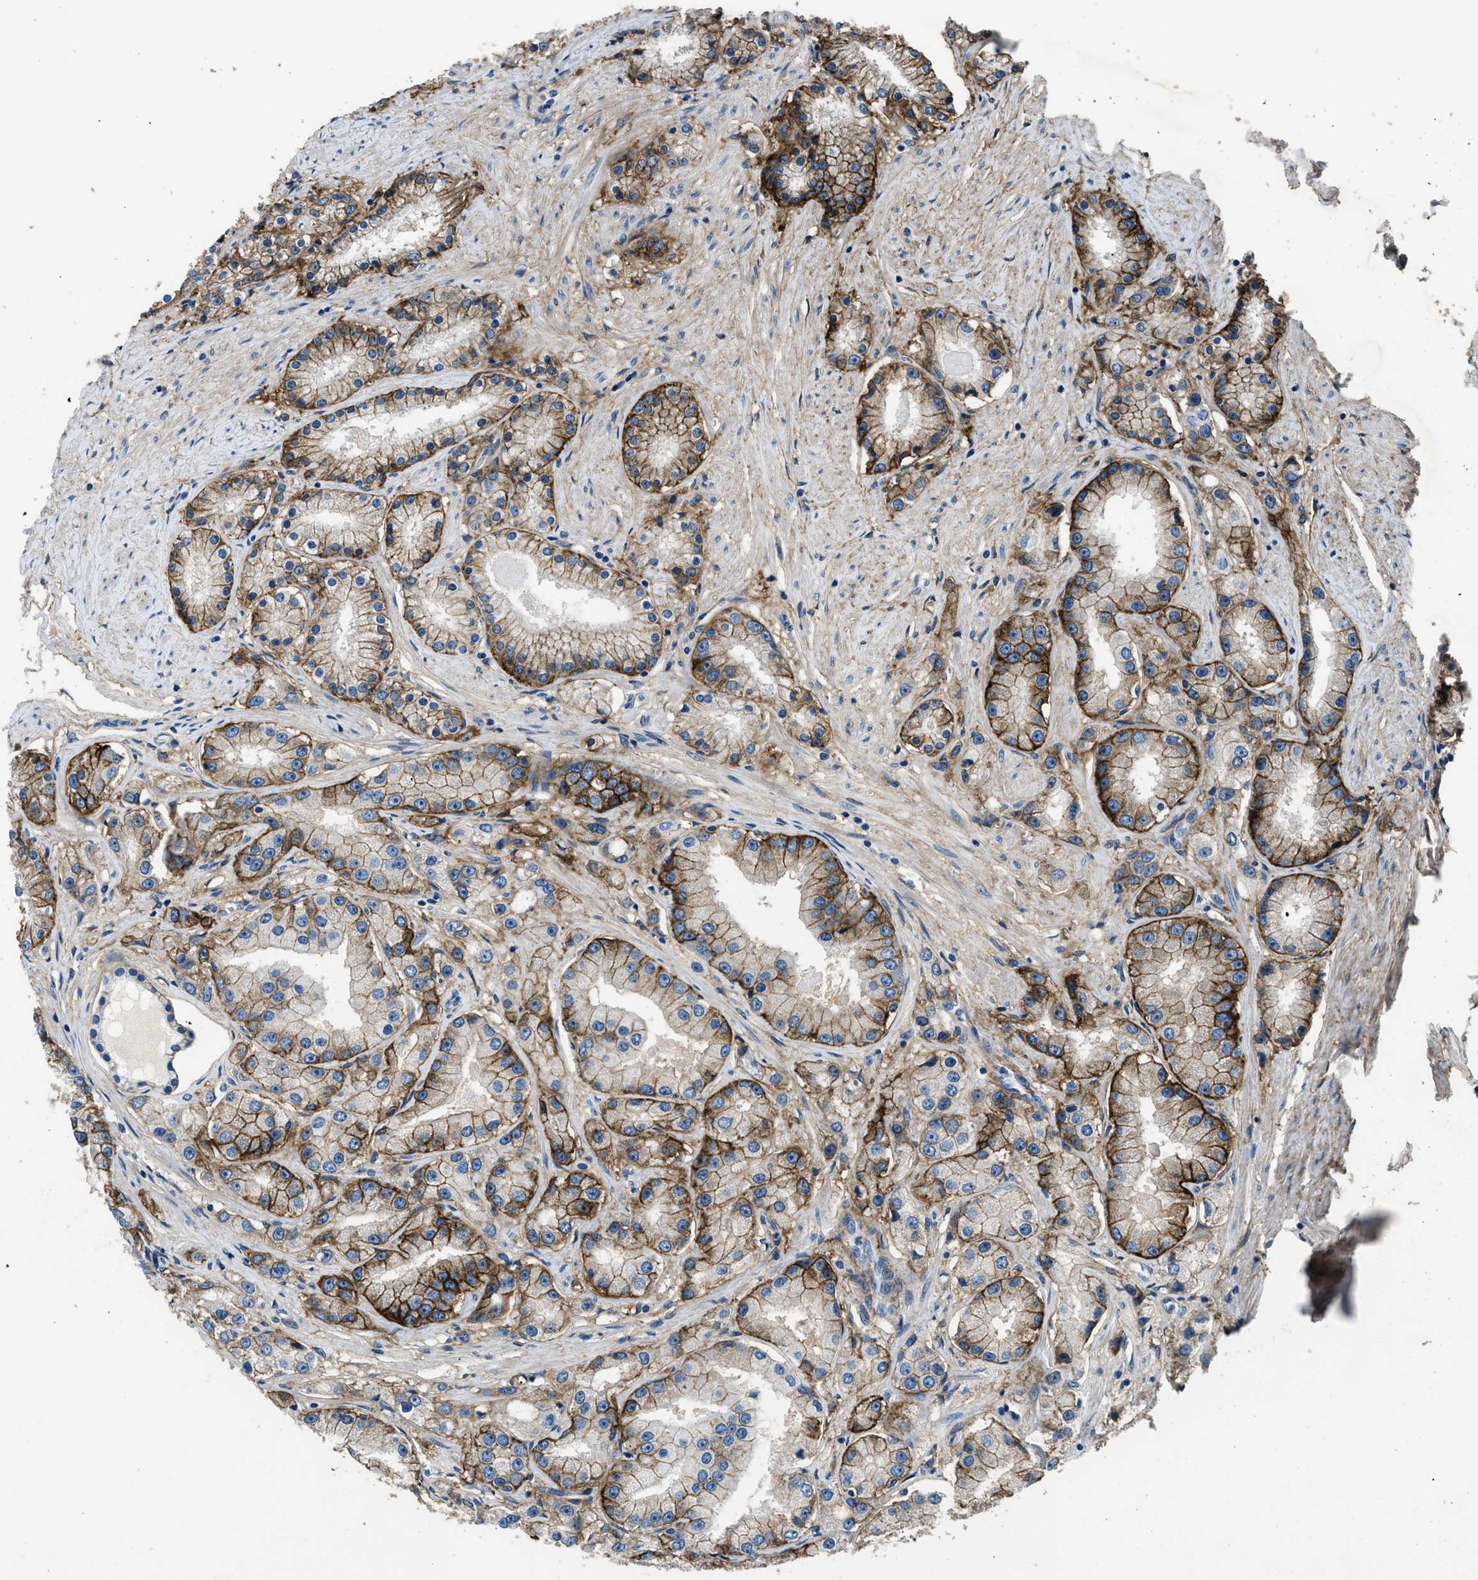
{"staining": {"intensity": "moderate", "quantity": ">75%", "location": "cytoplasmic/membranous"}, "tissue": "prostate cancer", "cell_type": "Tumor cells", "image_type": "cancer", "snomed": [{"axis": "morphology", "description": "Adenocarcinoma, Low grade"}, {"axis": "topography", "description": "Prostate"}], "caption": "IHC staining of prostate cancer (adenocarcinoma (low-grade)), which shows medium levels of moderate cytoplasmic/membranous positivity in approximately >75% of tumor cells indicating moderate cytoplasmic/membranous protein staining. The staining was performed using DAB (brown) for protein detection and nuclei were counterstained in hematoxylin (blue).", "gene": "CD276", "patient": {"sex": "male", "age": 63}}